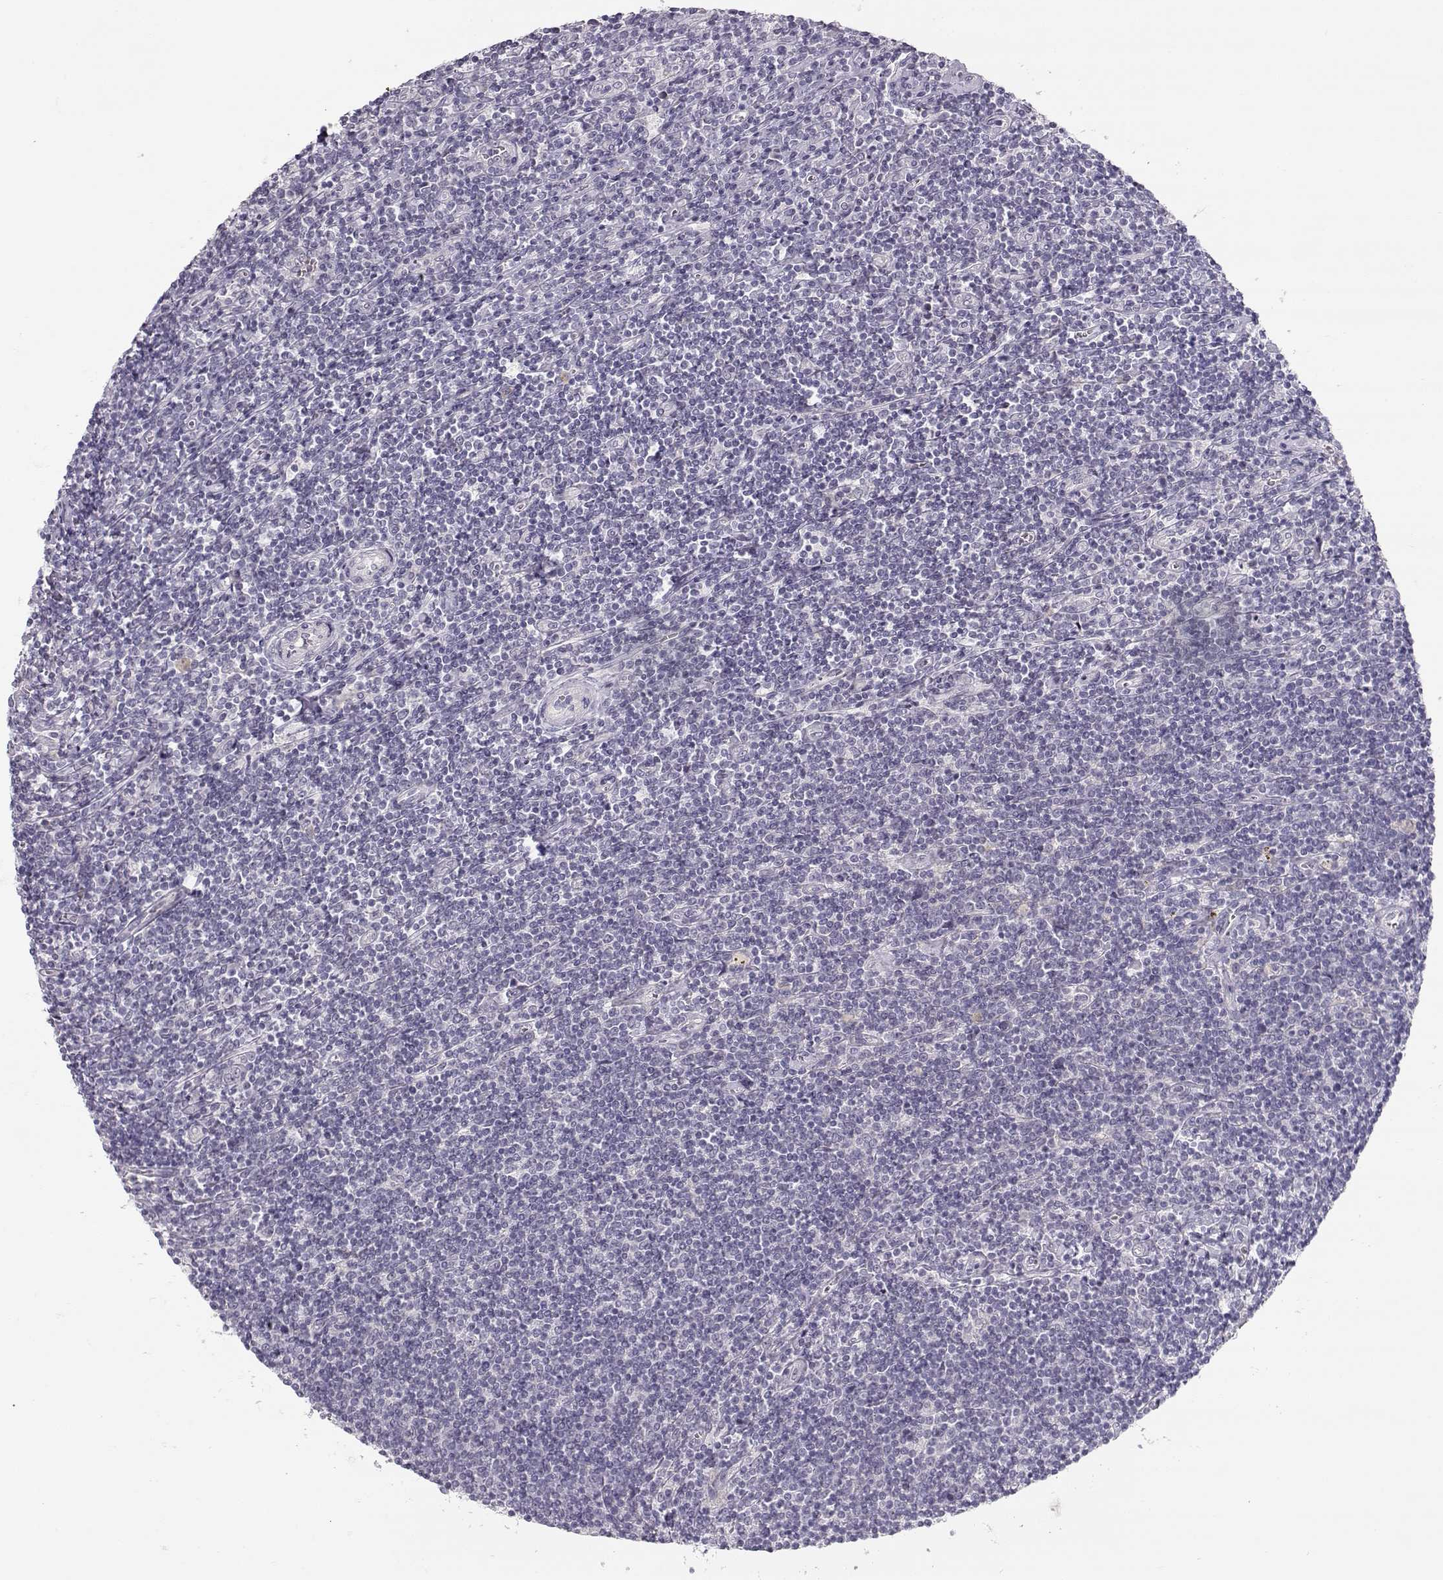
{"staining": {"intensity": "negative", "quantity": "none", "location": "none"}, "tissue": "lymphoma", "cell_type": "Tumor cells", "image_type": "cancer", "snomed": [{"axis": "morphology", "description": "Hodgkin's disease, NOS"}, {"axis": "topography", "description": "Lymph node"}], "caption": "Human lymphoma stained for a protein using immunohistochemistry exhibits no positivity in tumor cells.", "gene": "TTC26", "patient": {"sex": "male", "age": 40}}